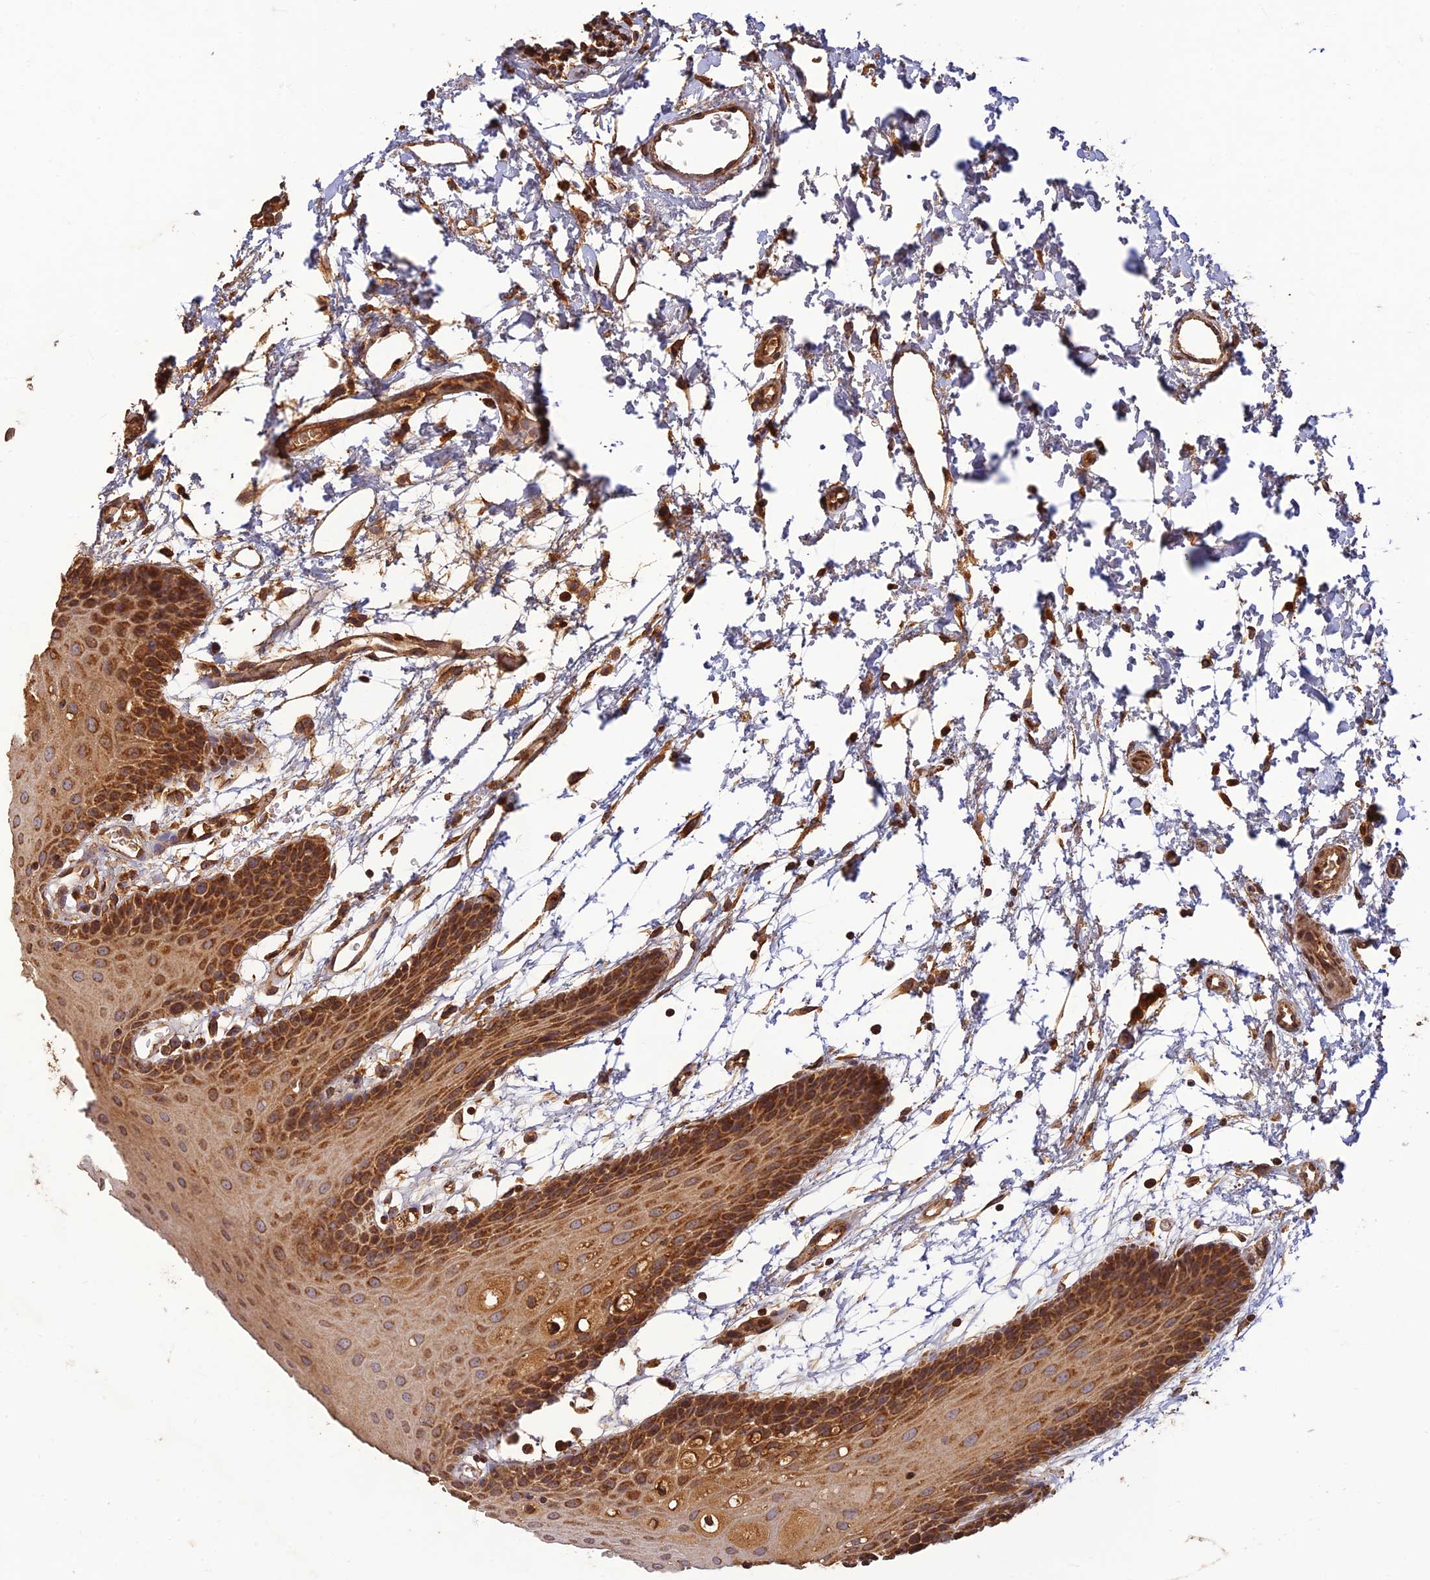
{"staining": {"intensity": "strong", "quantity": ">75%", "location": "cytoplasmic/membranous"}, "tissue": "oral mucosa", "cell_type": "Squamous epithelial cells", "image_type": "normal", "snomed": [{"axis": "morphology", "description": "Normal tissue, NOS"}, {"axis": "topography", "description": "Skeletal muscle"}, {"axis": "topography", "description": "Oral tissue"}, {"axis": "topography", "description": "Salivary gland"}, {"axis": "topography", "description": "Peripheral nerve tissue"}], "caption": "Protein expression analysis of unremarkable oral mucosa demonstrates strong cytoplasmic/membranous positivity in about >75% of squamous epithelial cells.", "gene": "CORO1C", "patient": {"sex": "male", "age": 54}}